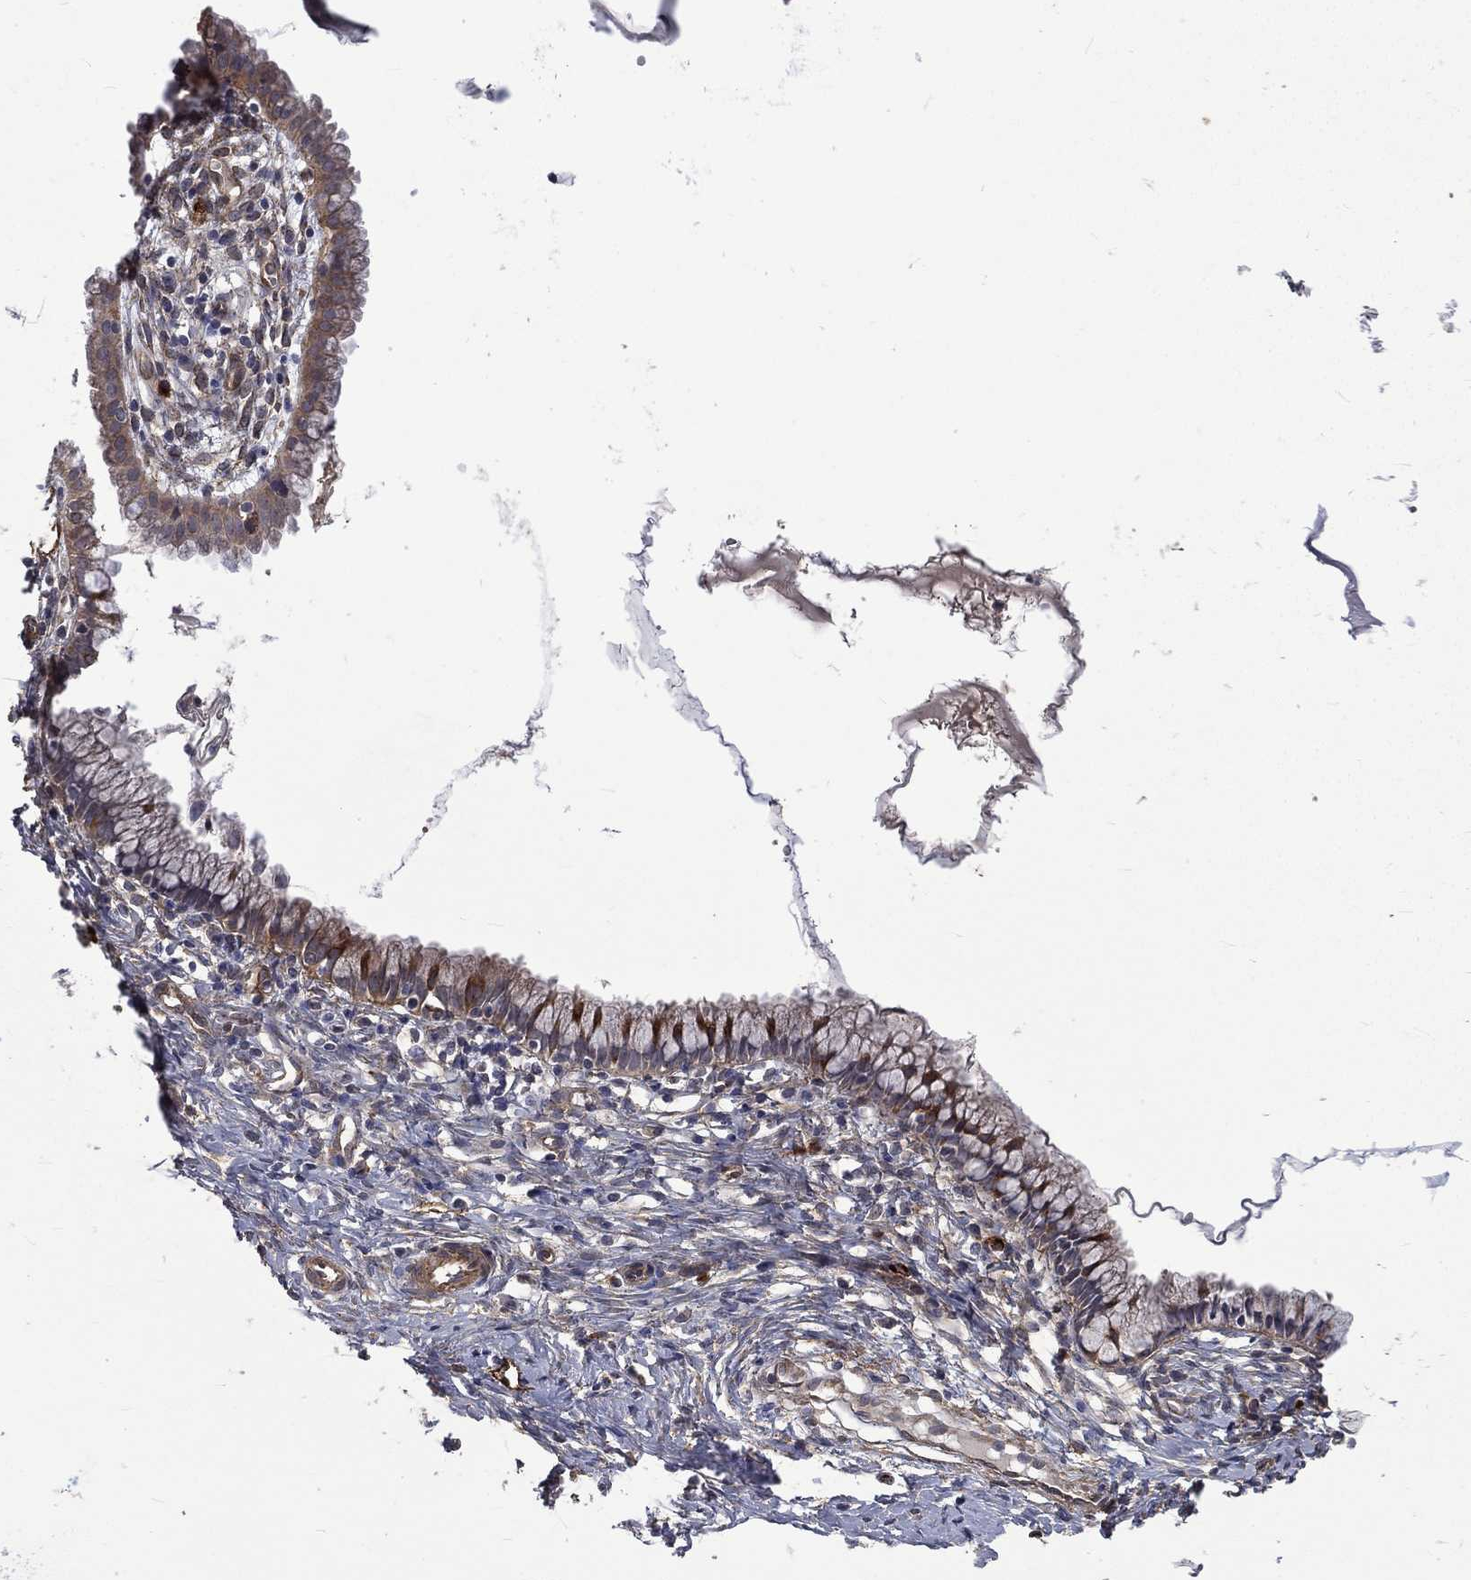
{"staining": {"intensity": "strong", "quantity": "<25%", "location": "cytoplasmic/membranous"}, "tissue": "cervix", "cell_type": "Glandular cells", "image_type": "normal", "snomed": [{"axis": "morphology", "description": "Normal tissue, NOS"}, {"axis": "topography", "description": "Cervix"}], "caption": "About <25% of glandular cells in normal human cervix show strong cytoplasmic/membranous protein expression as visualized by brown immunohistochemical staining.", "gene": "PPFIBP1", "patient": {"sex": "female", "age": 39}}